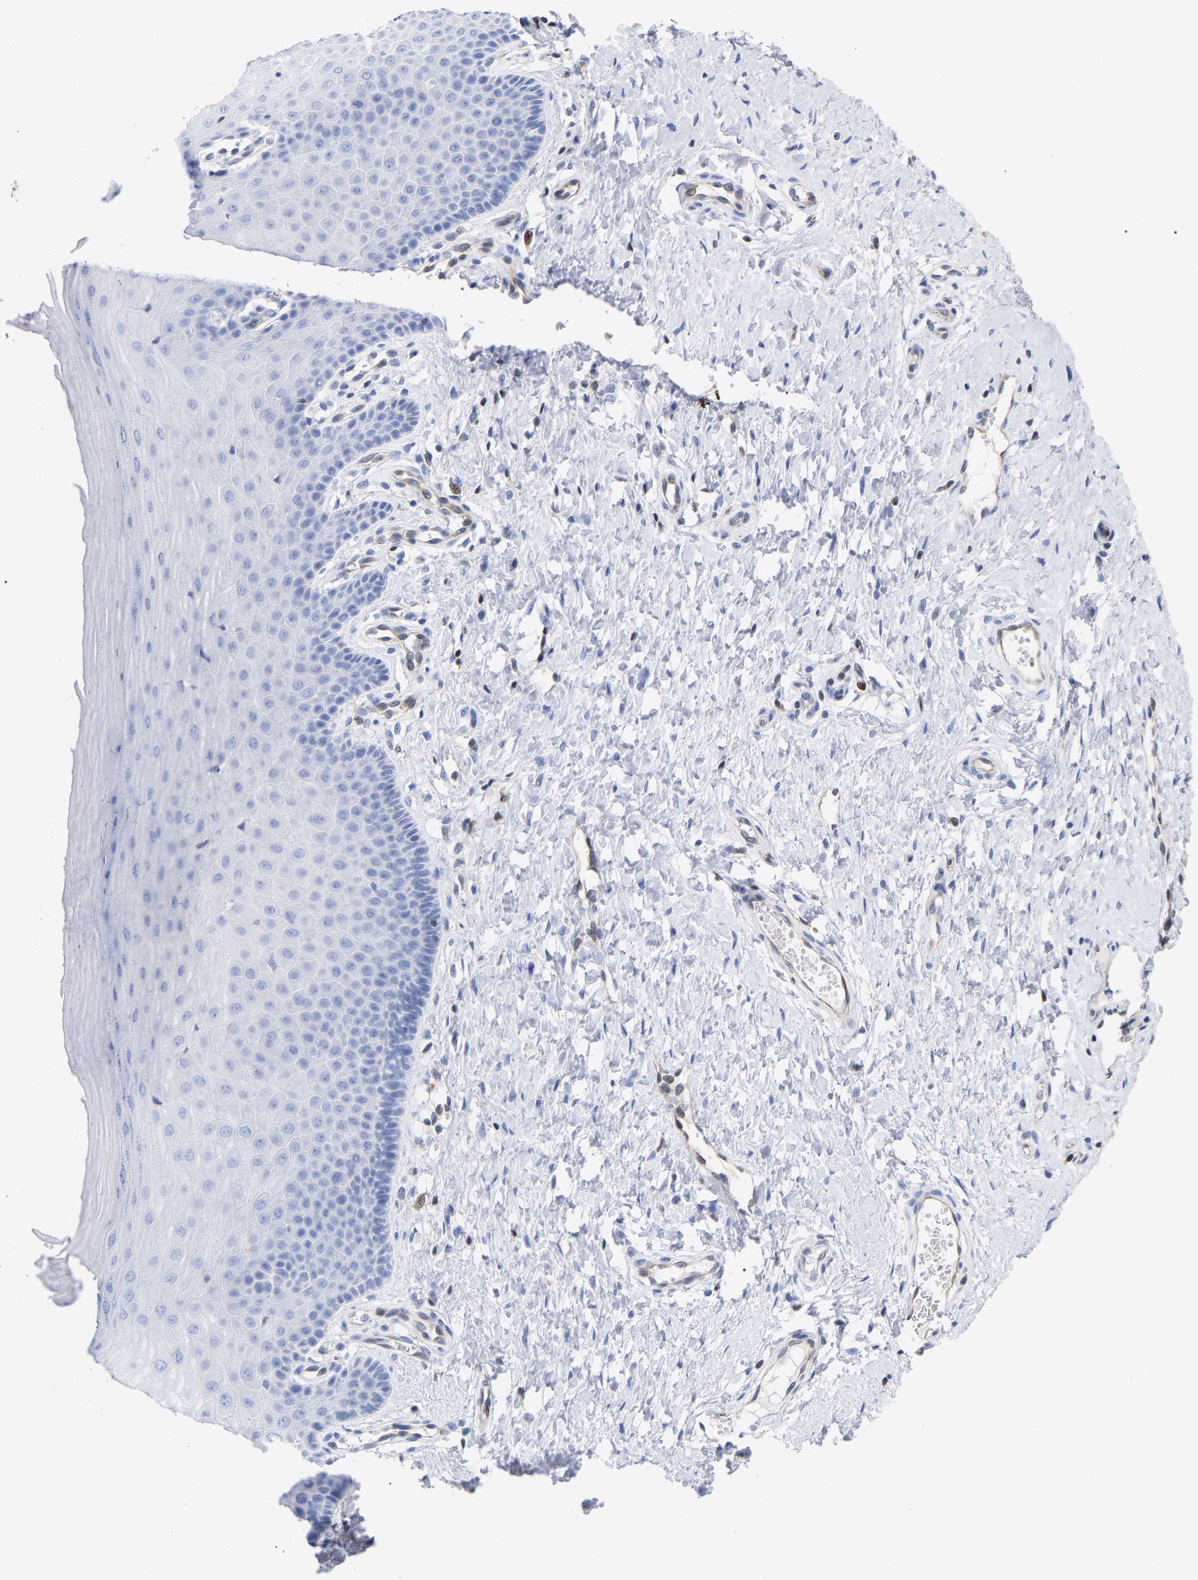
{"staining": {"intensity": "negative", "quantity": "none", "location": "none"}, "tissue": "cervix", "cell_type": "Glandular cells", "image_type": "normal", "snomed": [{"axis": "morphology", "description": "Normal tissue, NOS"}, {"axis": "topography", "description": "Cervix"}], "caption": "Immunohistochemistry photomicrograph of normal human cervix stained for a protein (brown), which shows no expression in glandular cells. (DAB immunohistochemistry, high magnification).", "gene": "GIMAP4", "patient": {"sex": "female", "age": 55}}